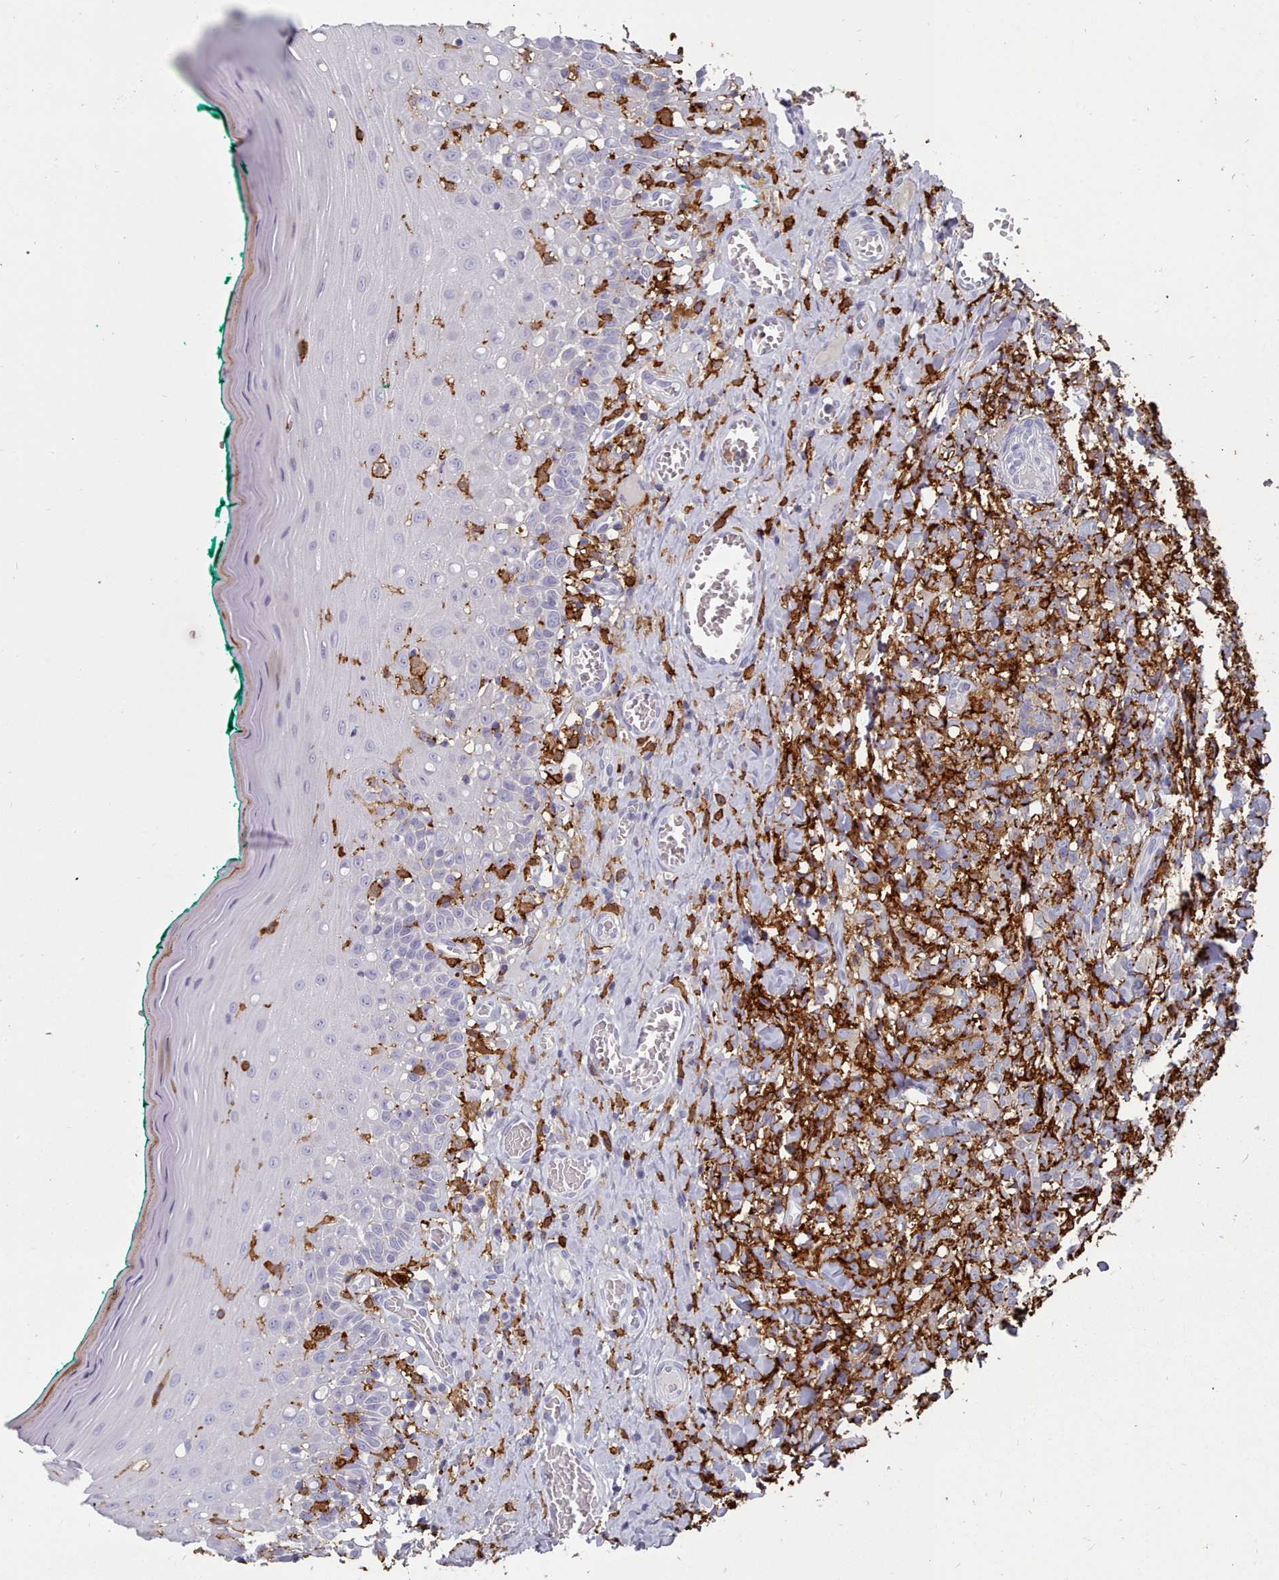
{"staining": {"intensity": "negative", "quantity": "none", "location": "none"}, "tissue": "oral mucosa", "cell_type": "Squamous epithelial cells", "image_type": "normal", "snomed": [{"axis": "morphology", "description": "Normal tissue, NOS"}, {"axis": "topography", "description": "Oral tissue"}], "caption": "Photomicrograph shows no significant protein expression in squamous epithelial cells of unremarkable oral mucosa. The staining is performed using DAB brown chromogen with nuclei counter-stained in using hematoxylin.", "gene": "AIF1", "patient": {"sex": "female", "age": 83}}